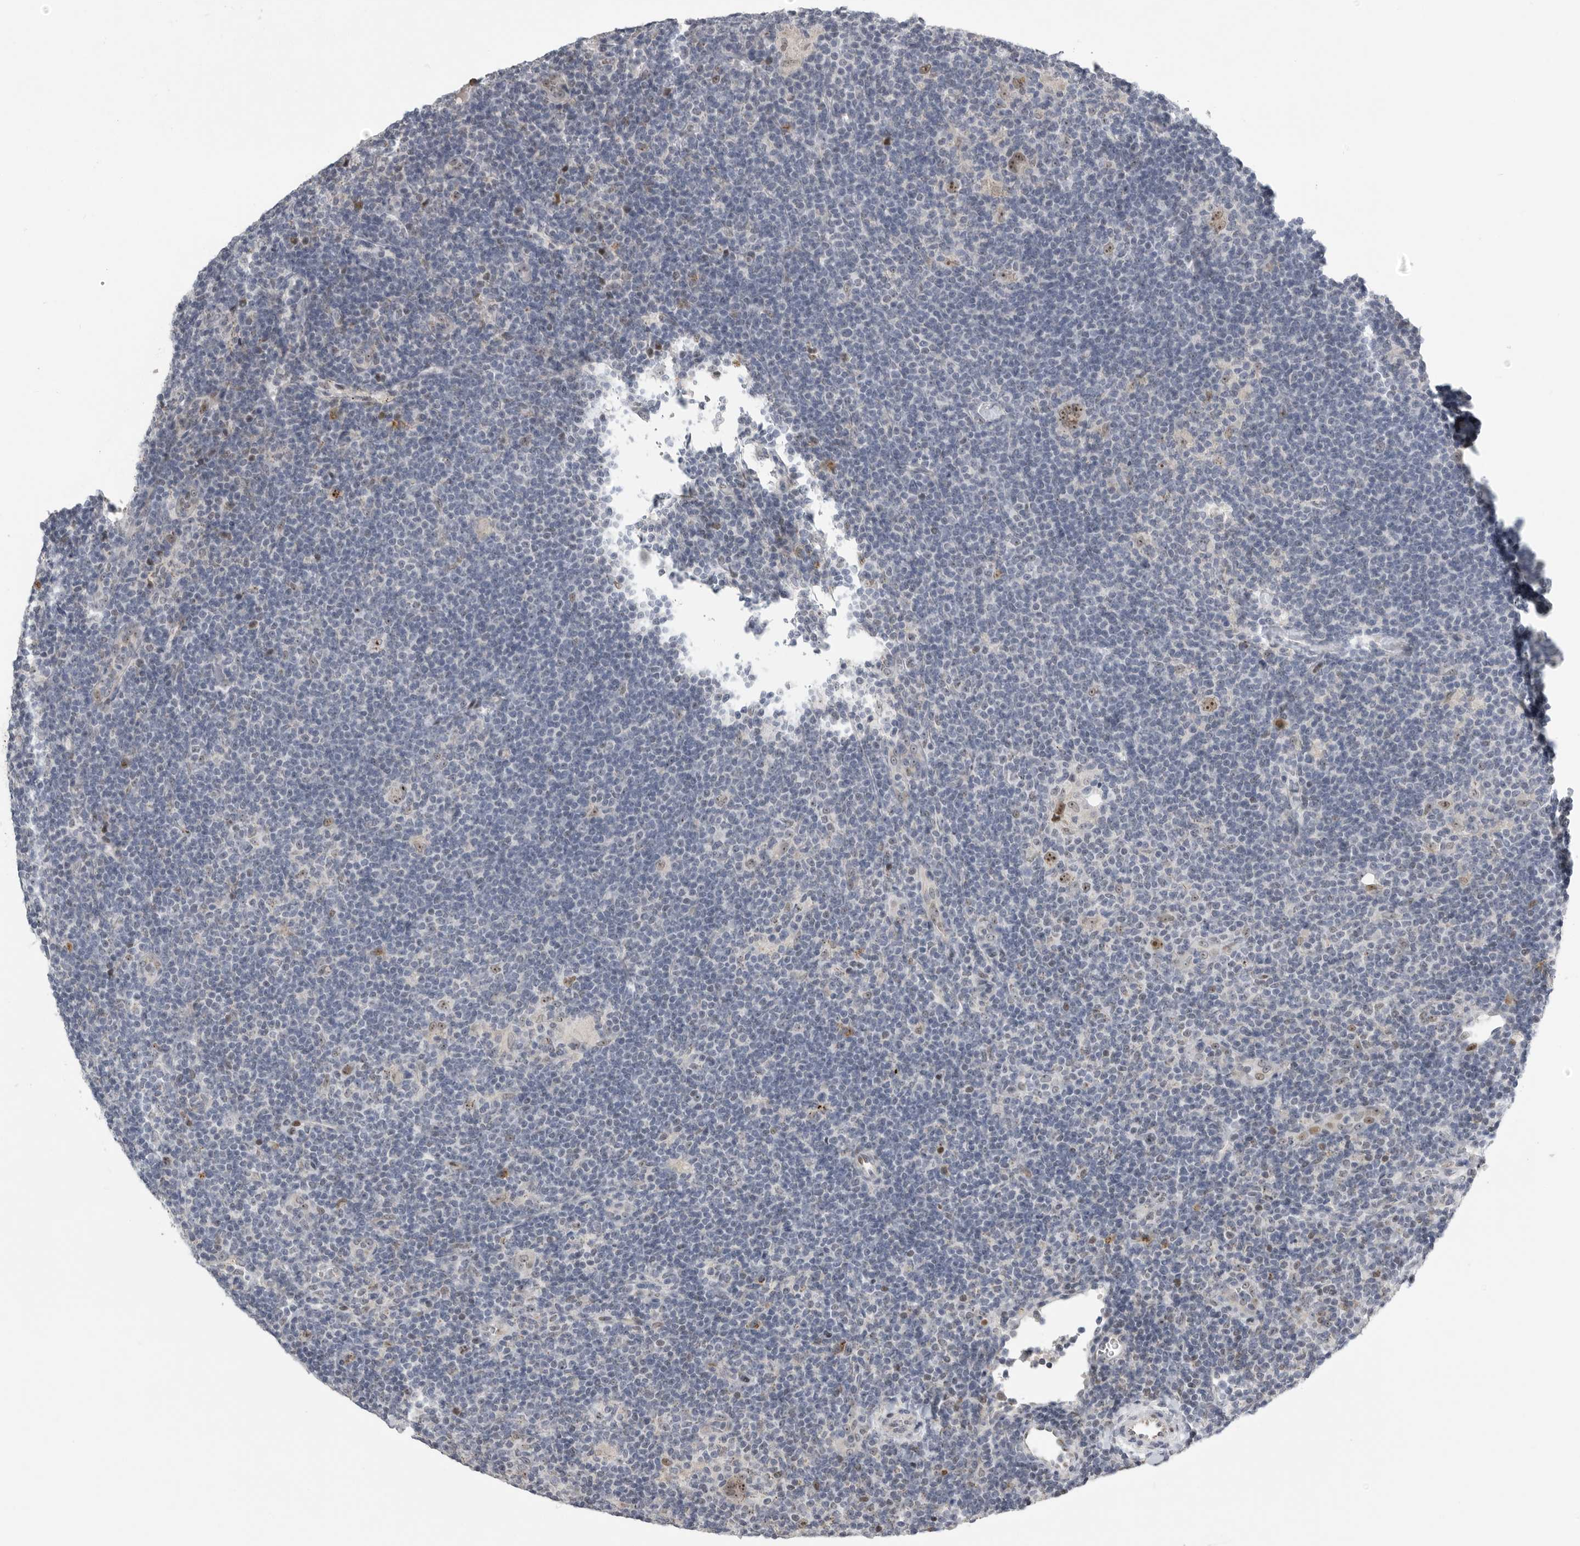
{"staining": {"intensity": "moderate", "quantity": ">75%", "location": "nuclear"}, "tissue": "lymphoma", "cell_type": "Tumor cells", "image_type": "cancer", "snomed": [{"axis": "morphology", "description": "Hodgkin's disease, NOS"}, {"axis": "topography", "description": "Lymph node"}], "caption": "Immunohistochemical staining of lymphoma displays medium levels of moderate nuclear protein expression in about >75% of tumor cells.", "gene": "PCMTD1", "patient": {"sex": "female", "age": 57}}